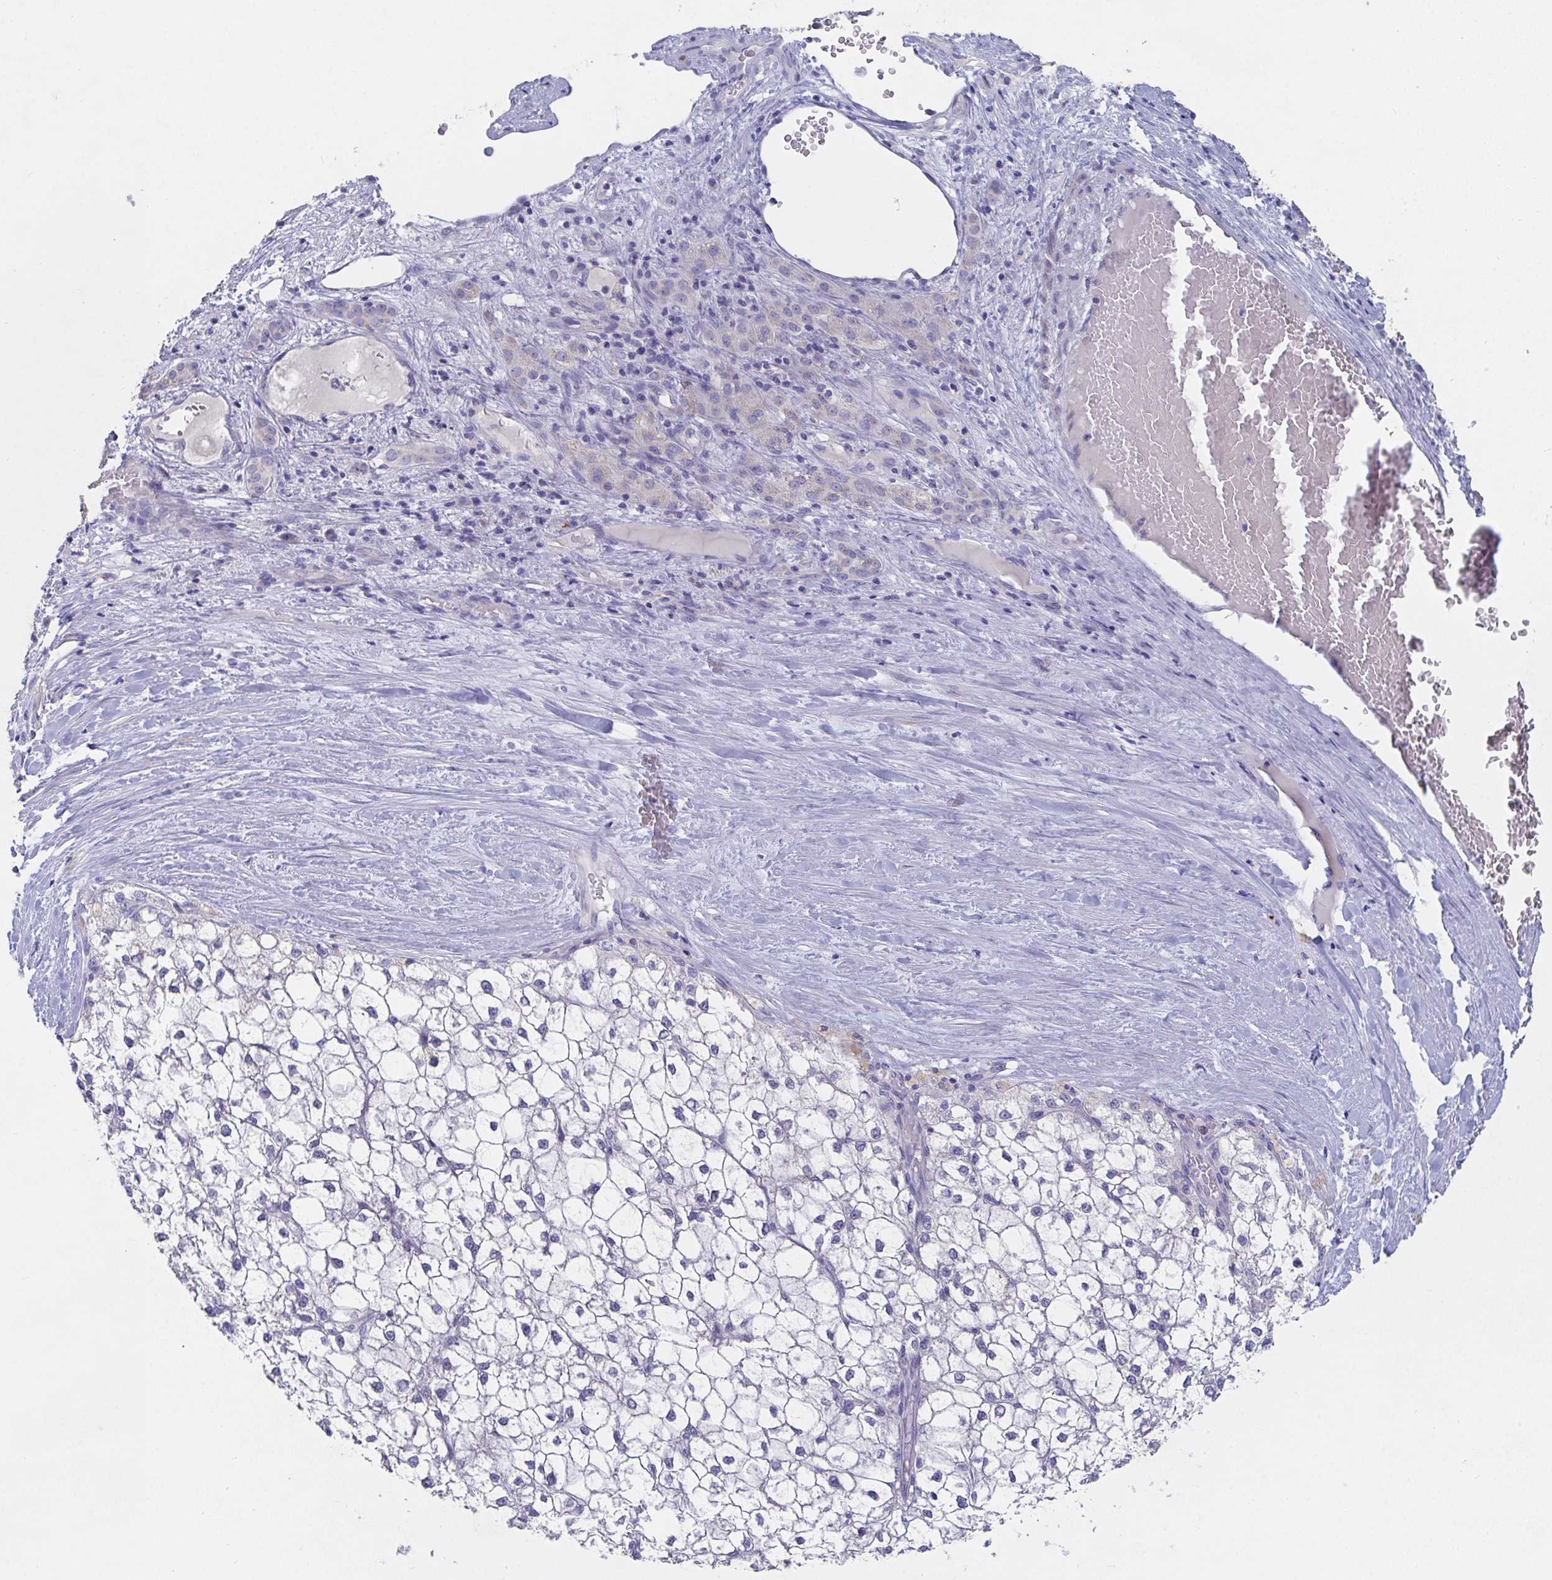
{"staining": {"intensity": "negative", "quantity": "none", "location": "none"}, "tissue": "liver cancer", "cell_type": "Tumor cells", "image_type": "cancer", "snomed": [{"axis": "morphology", "description": "Carcinoma, Hepatocellular, NOS"}, {"axis": "topography", "description": "Liver"}], "caption": "This is an immunohistochemistry (IHC) histopathology image of liver cancer (hepatocellular carcinoma). There is no staining in tumor cells.", "gene": "ZNF561", "patient": {"sex": "female", "age": 43}}